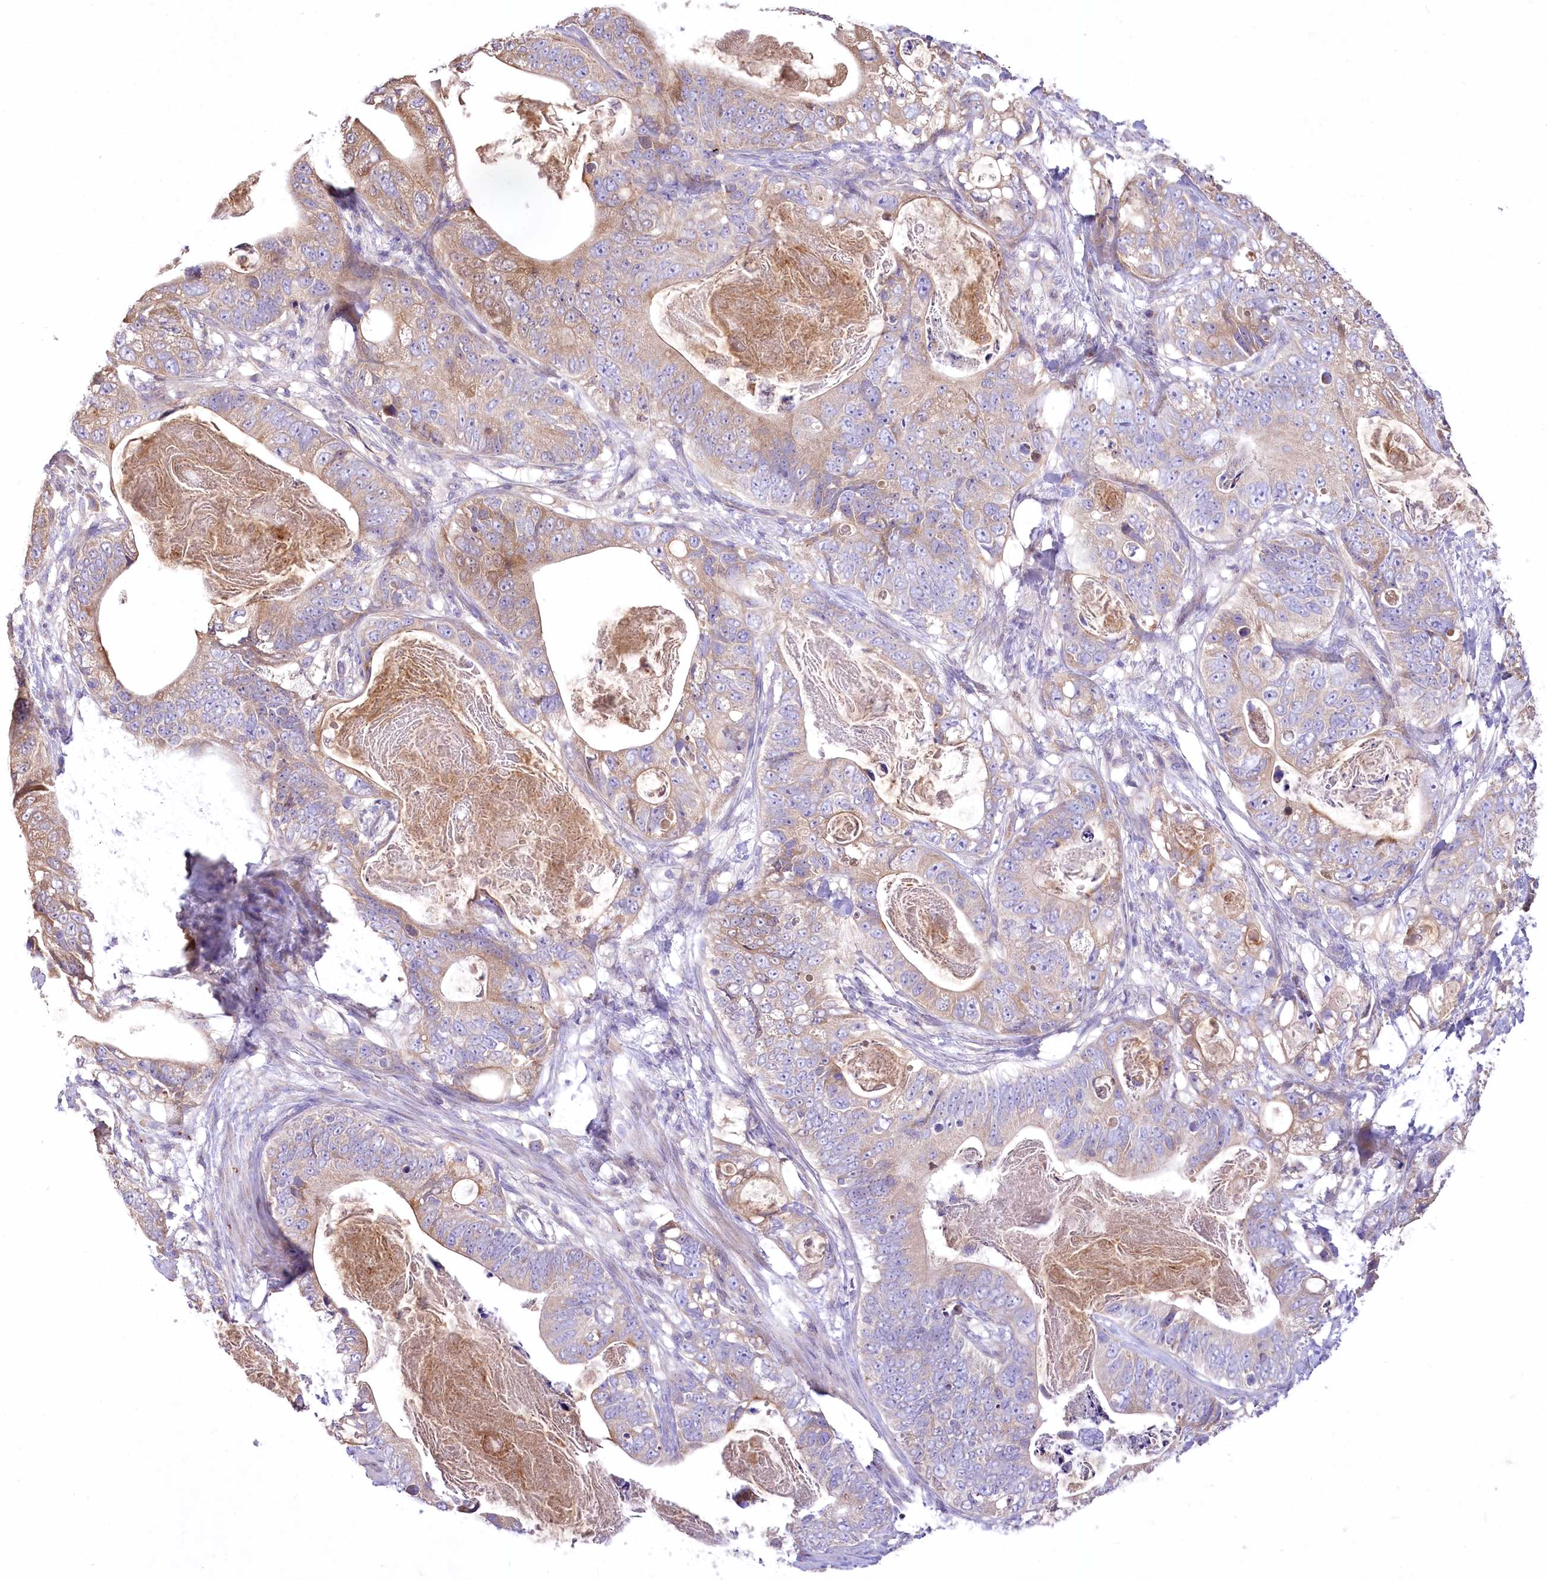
{"staining": {"intensity": "moderate", "quantity": "<25%", "location": "cytoplasmic/membranous"}, "tissue": "stomach cancer", "cell_type": "Tumor cells", "image_type": "cancer", "snomed": [{"axis": "morphology", "description": "Normal tissue, NOS"}, {"axis": "morphology", "description": "Adenocarcinoma, NOS"}, {"axis": "topography", "description": "Stomach"}], "caption": "Human stomach cancer (adenocarcinoma) stained for a protein (brown) demonstrates moderate cytoplasmic/membranous positive positivity in approximately <25% of tumor cells.", "gene": "PBLD", "patient": {"sex": "female", "age": 89}}